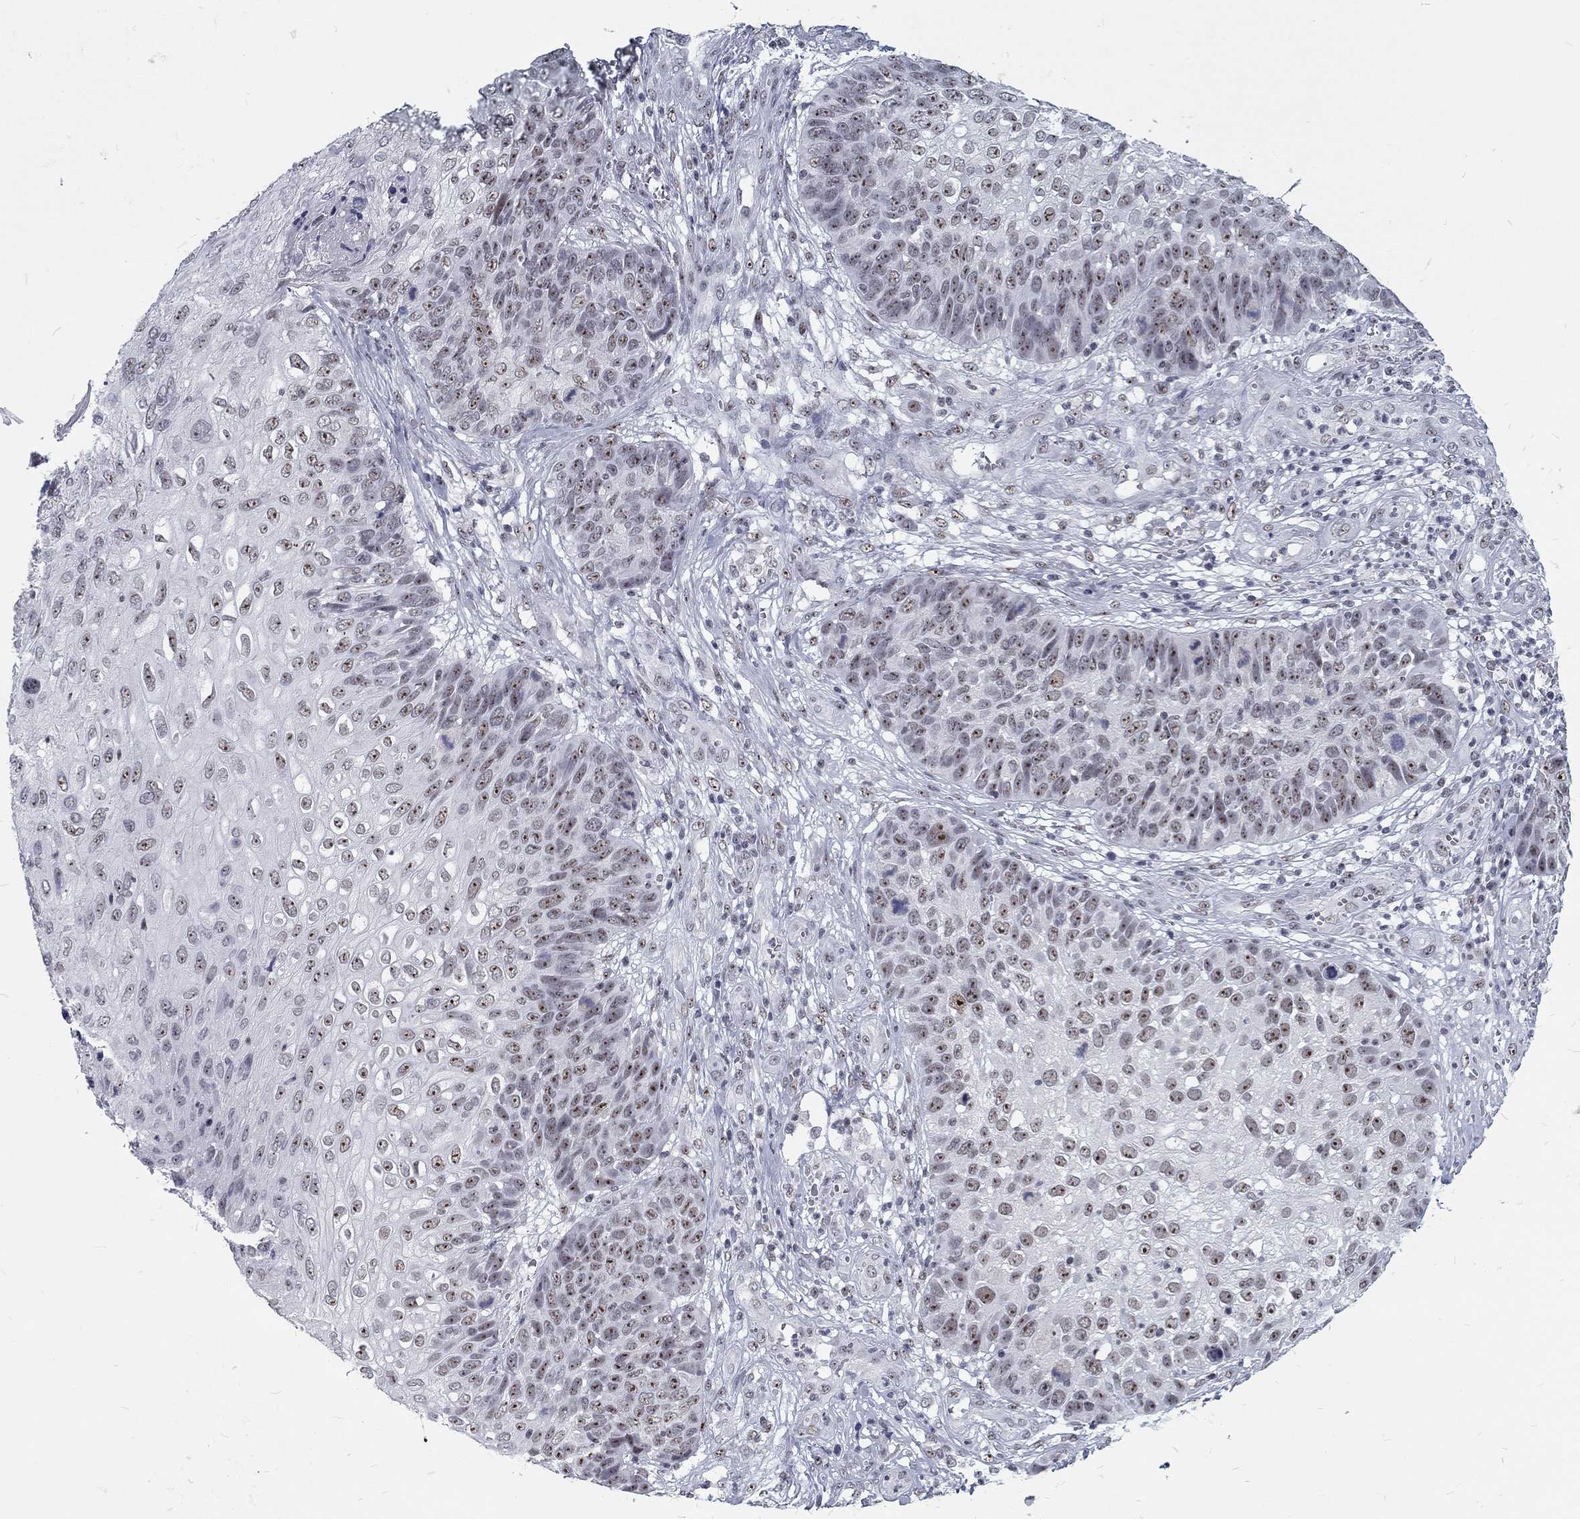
{"staining": {"intensity": "negative", "quantity": "none", "location": "none"}, "tissue": "skin cancer", "cell_type": "Tumor cells", "image_type": "cancer", "snomed": [{"axis": "morphology", "description": "Squamous cell carcinoma, NOS"}, {"axis": "topography", "description": "Skin"}], "caption": "Immunohistochemical staining of skin cancer shows no significant expression in tumor cells. (Immunohistochemistry (ihc), brightfield microscopy, high magnification).", "gene": "SNORC", "patient": {"sex": "male", "age": 92}}